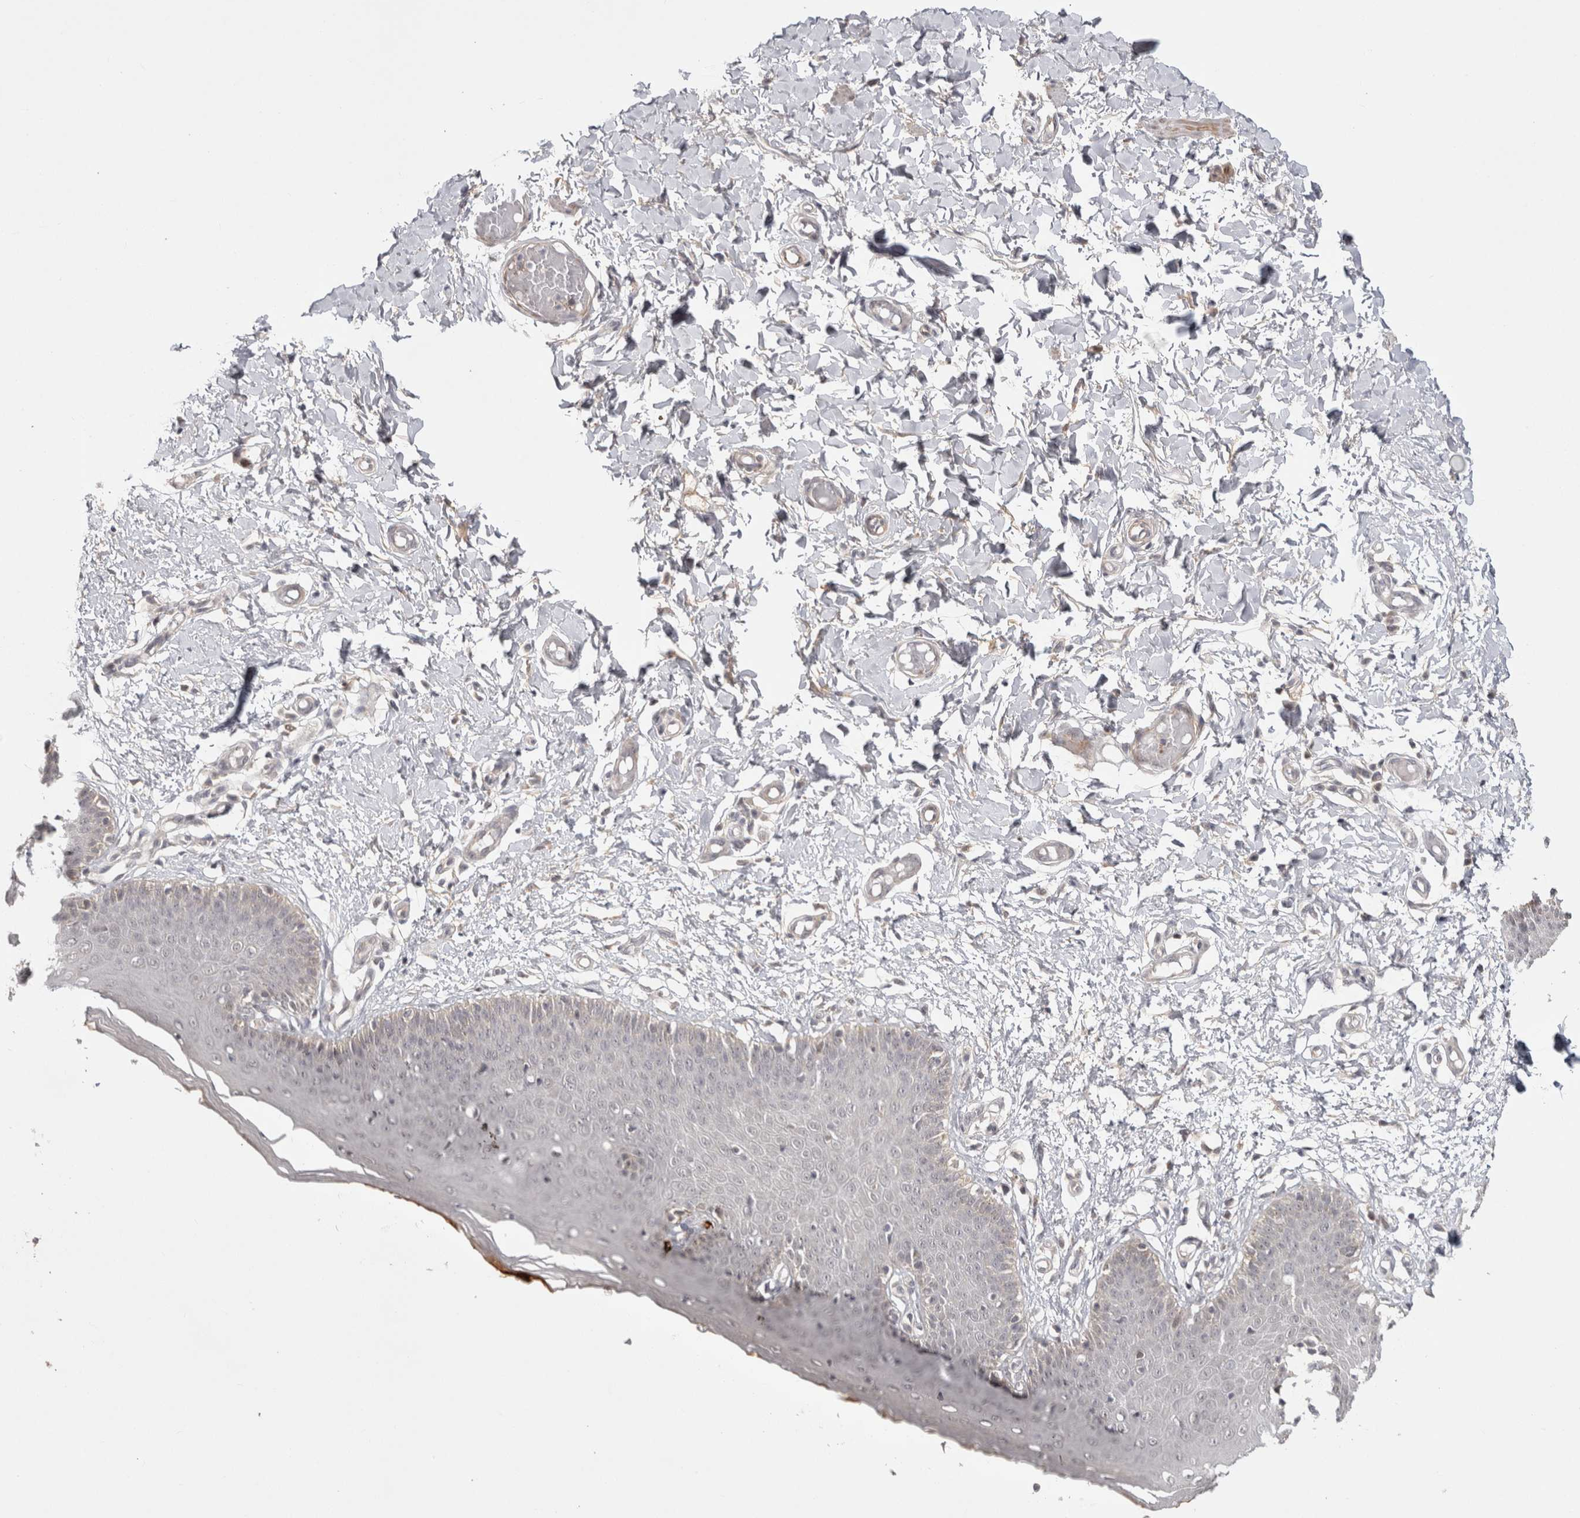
{"staining": {"intensity": "weak", "quantity": "<25%", "location": "cytoplasmic/membranous"}, "tissue": "skin", "cell_type": "Epidermal cells", "image_type": "normal", "snomed": [{"axis": "morphology", "description": "Normal tissue, NOS"}, {"axis": "topography", "description": "Vulva"}], "caption": "Immunohistochemical staining of normal human skin shows no significant staining in epidermal cells.", "gene": "ZNF318", "patient": {"sex": "female", "age": 66}}